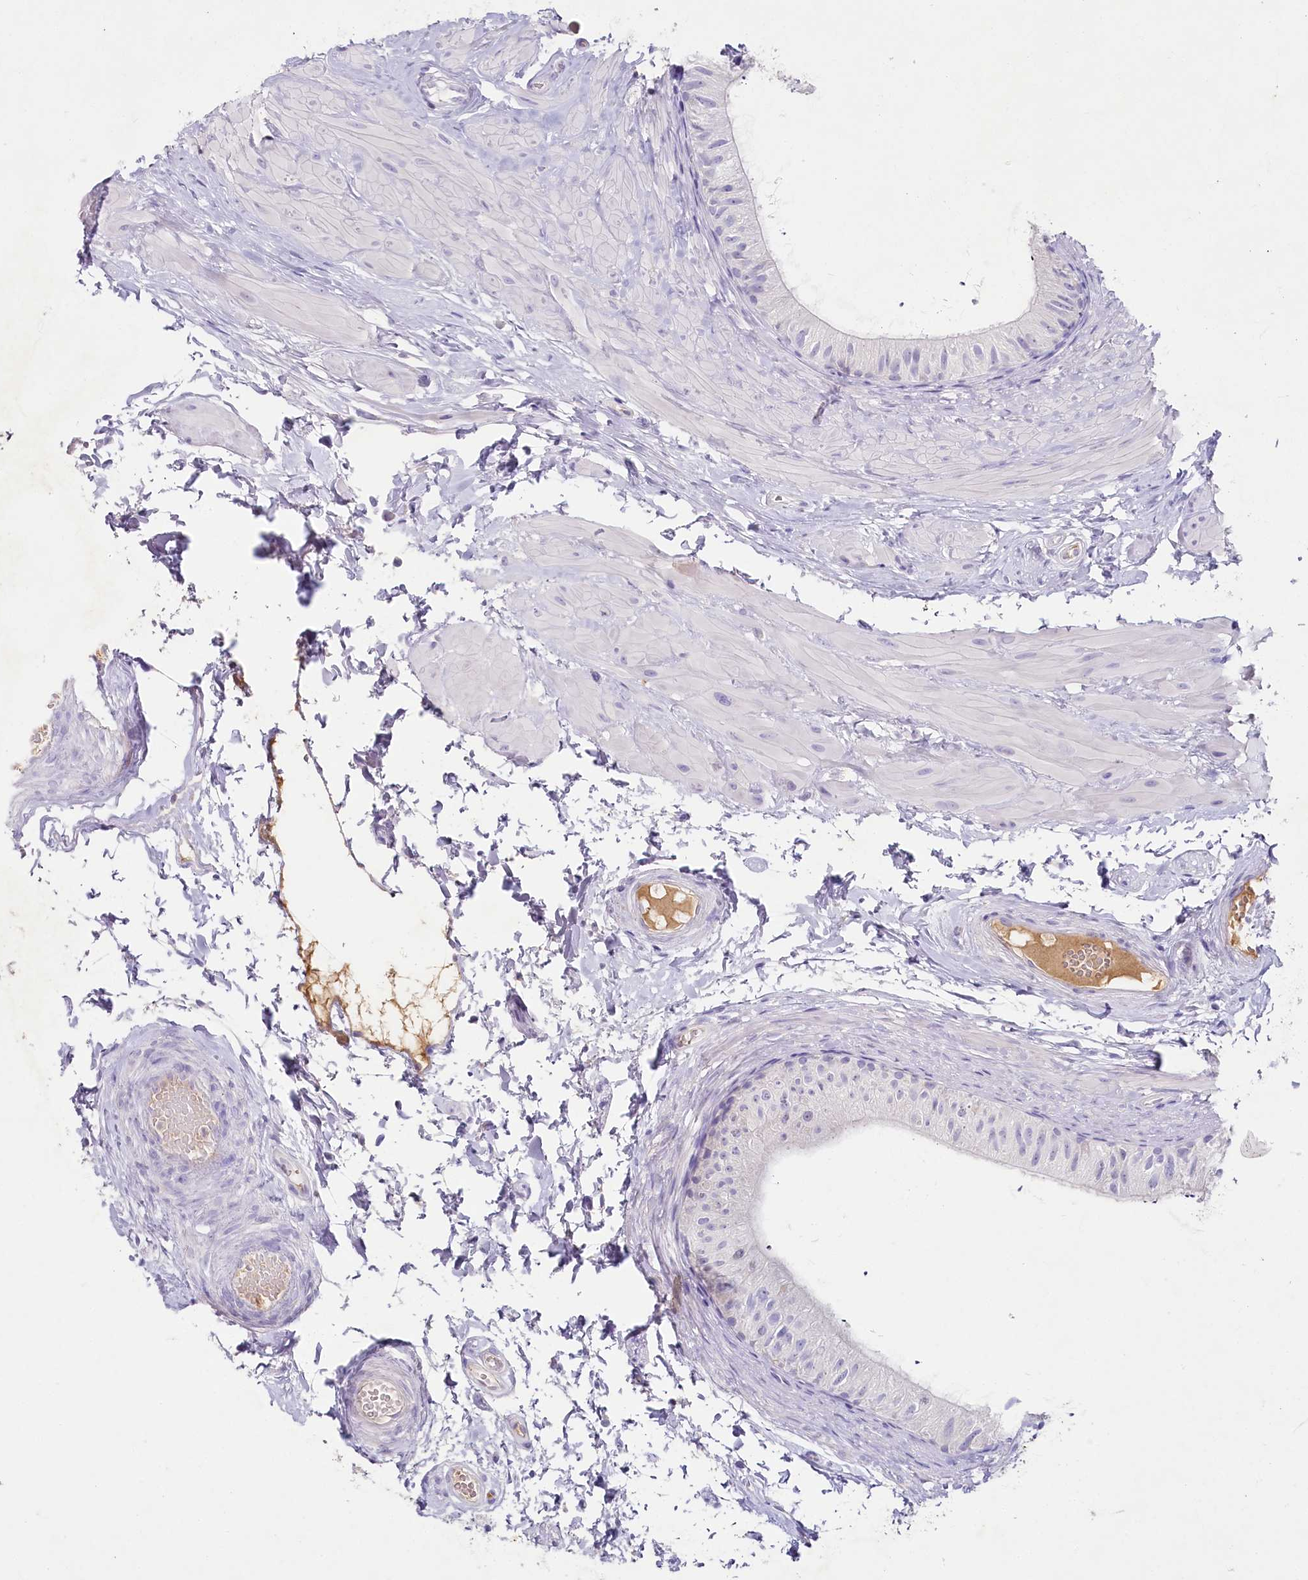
{"staining": {"intensity": "negative", "quantity": "none", "location": "none"}, "tissue": "epididymis", "cell_type": "Glandular cells", "image_type": "normal", "snomed": [{"axis": "morphology", "description": "Normal tissue, NOS"}, {"axis": "topography", "description": "Epididymis"}], "caption": "IHC photomicrograph of normal epididymis: epididymis stained with DAB displays no significant protein positivity in glandular cells. (Brightfield microscopy of DAB (3,3'-diaminobenzidine) IHC at high magnification).", "gene": "HPD", "patient": {"sex": "male", "age": 50}}